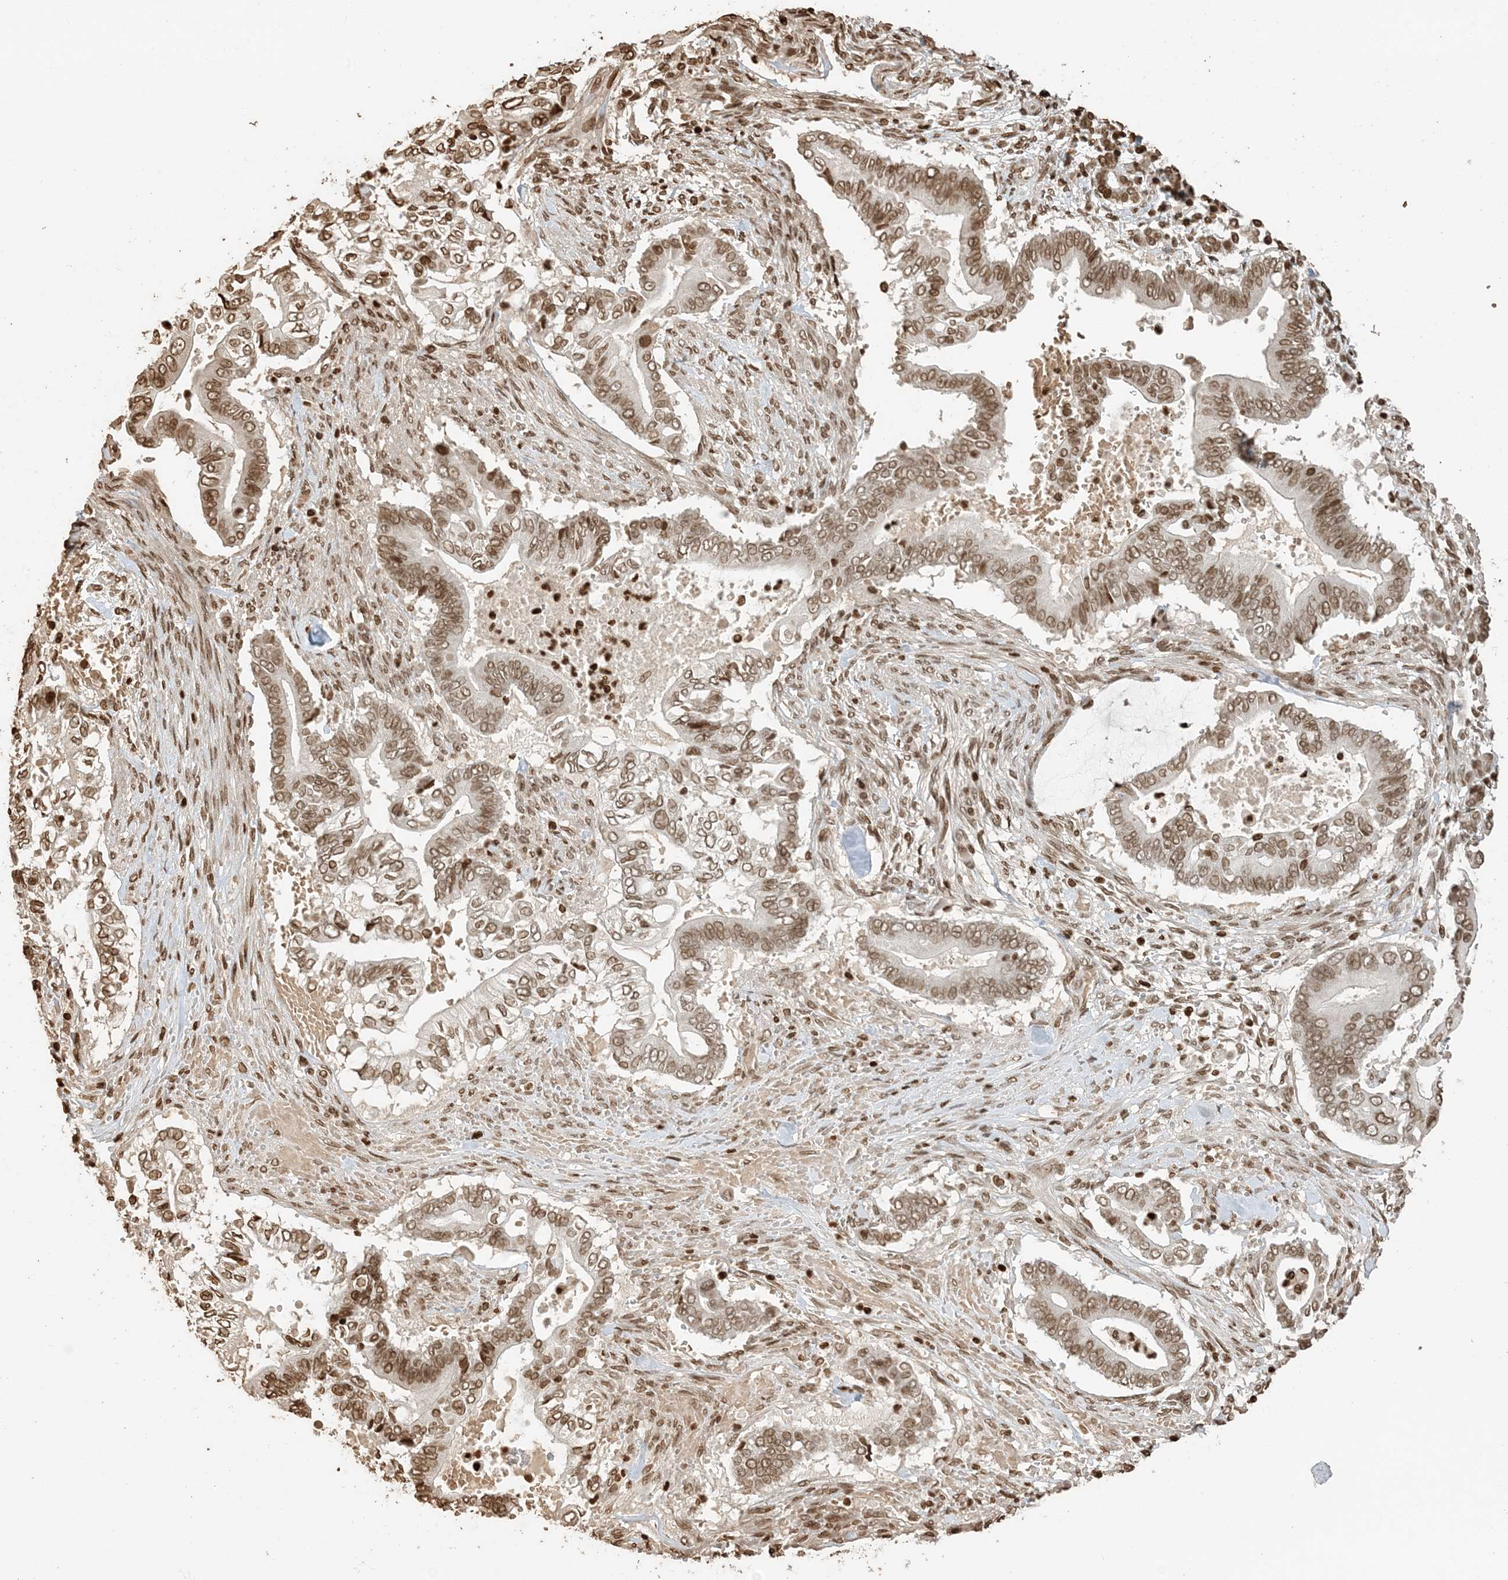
{"staining": {"intensity": "moderate", "quantity": ">75%", "location": "nuclear"}, "tissue": "pancreatic cancer", "cell_type": "Tumor cells", "image_type": "cancer", "snomed": [{"axis": "morphology", "description": "Adenocarcinoma, NOS"}, {"axis": "topography", "description": "Pancreas"}], "caption": "Adenocarcinoma (pancreatic) was stained to show a protein in brown. There is medium levels of moderate nuclear expression in about >75% of tumor cells. Nuclei are stained in blue.", "gene": "H3-3B", "patient": {"sex": "male", "age": 68}}